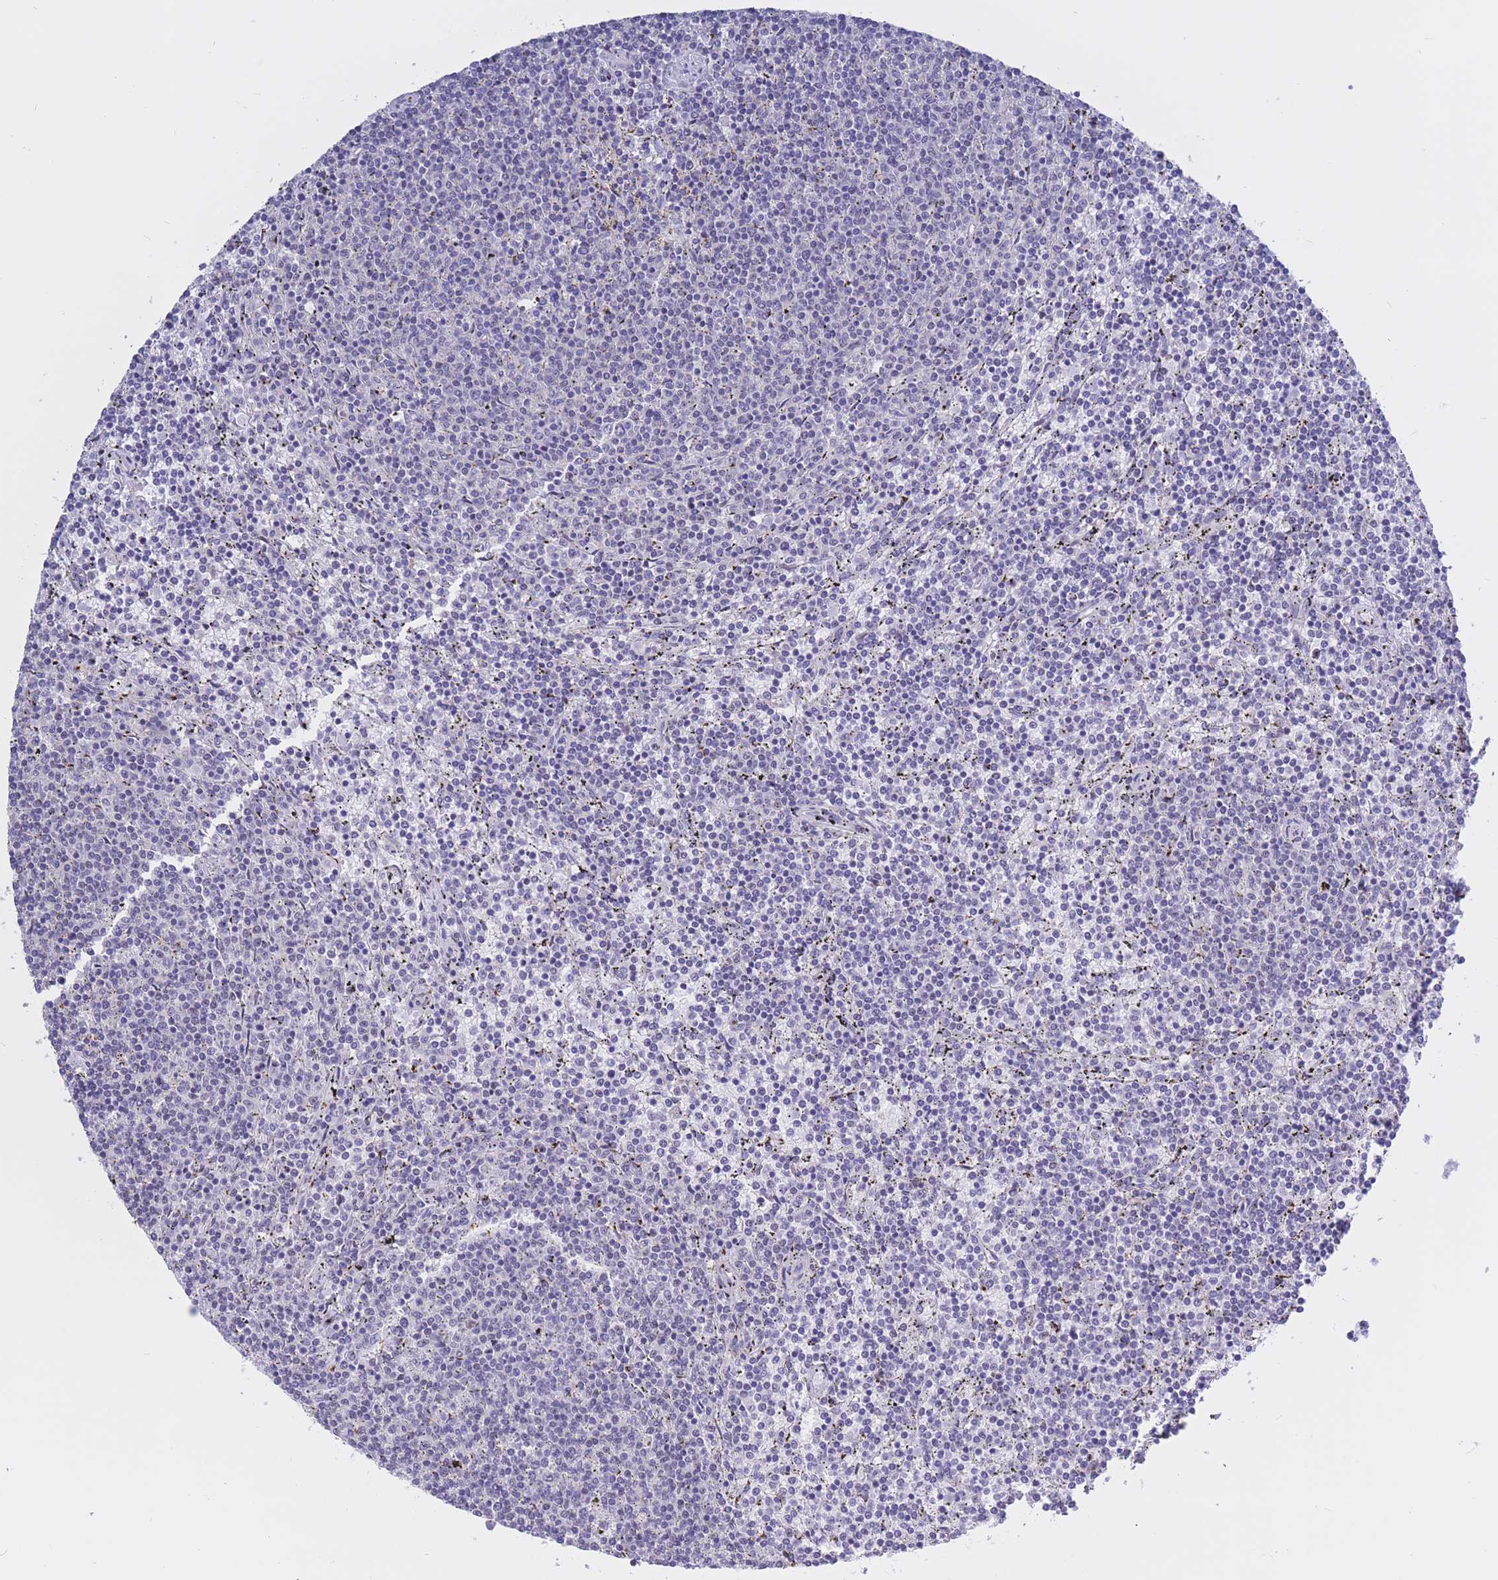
{"staining": {"intensity": "negative", "quantity": "none", "location": "none"}, "tissue": "lymphoma", "cell_type": "Tumor cells", "image_type": "cancer", "snomed": [{"axis": "morphology", "description": "Malignant lymphoma, non-Hodgkin's type, Low grade"}, {"axis": "topography", "description": "Spleen"}], "caption": "Lymphoma was stained to show a protein in brown. There is no significant staining in tumor cells.", "gene": "BOP1", "patient": {"sex": "female", "age": 50}}